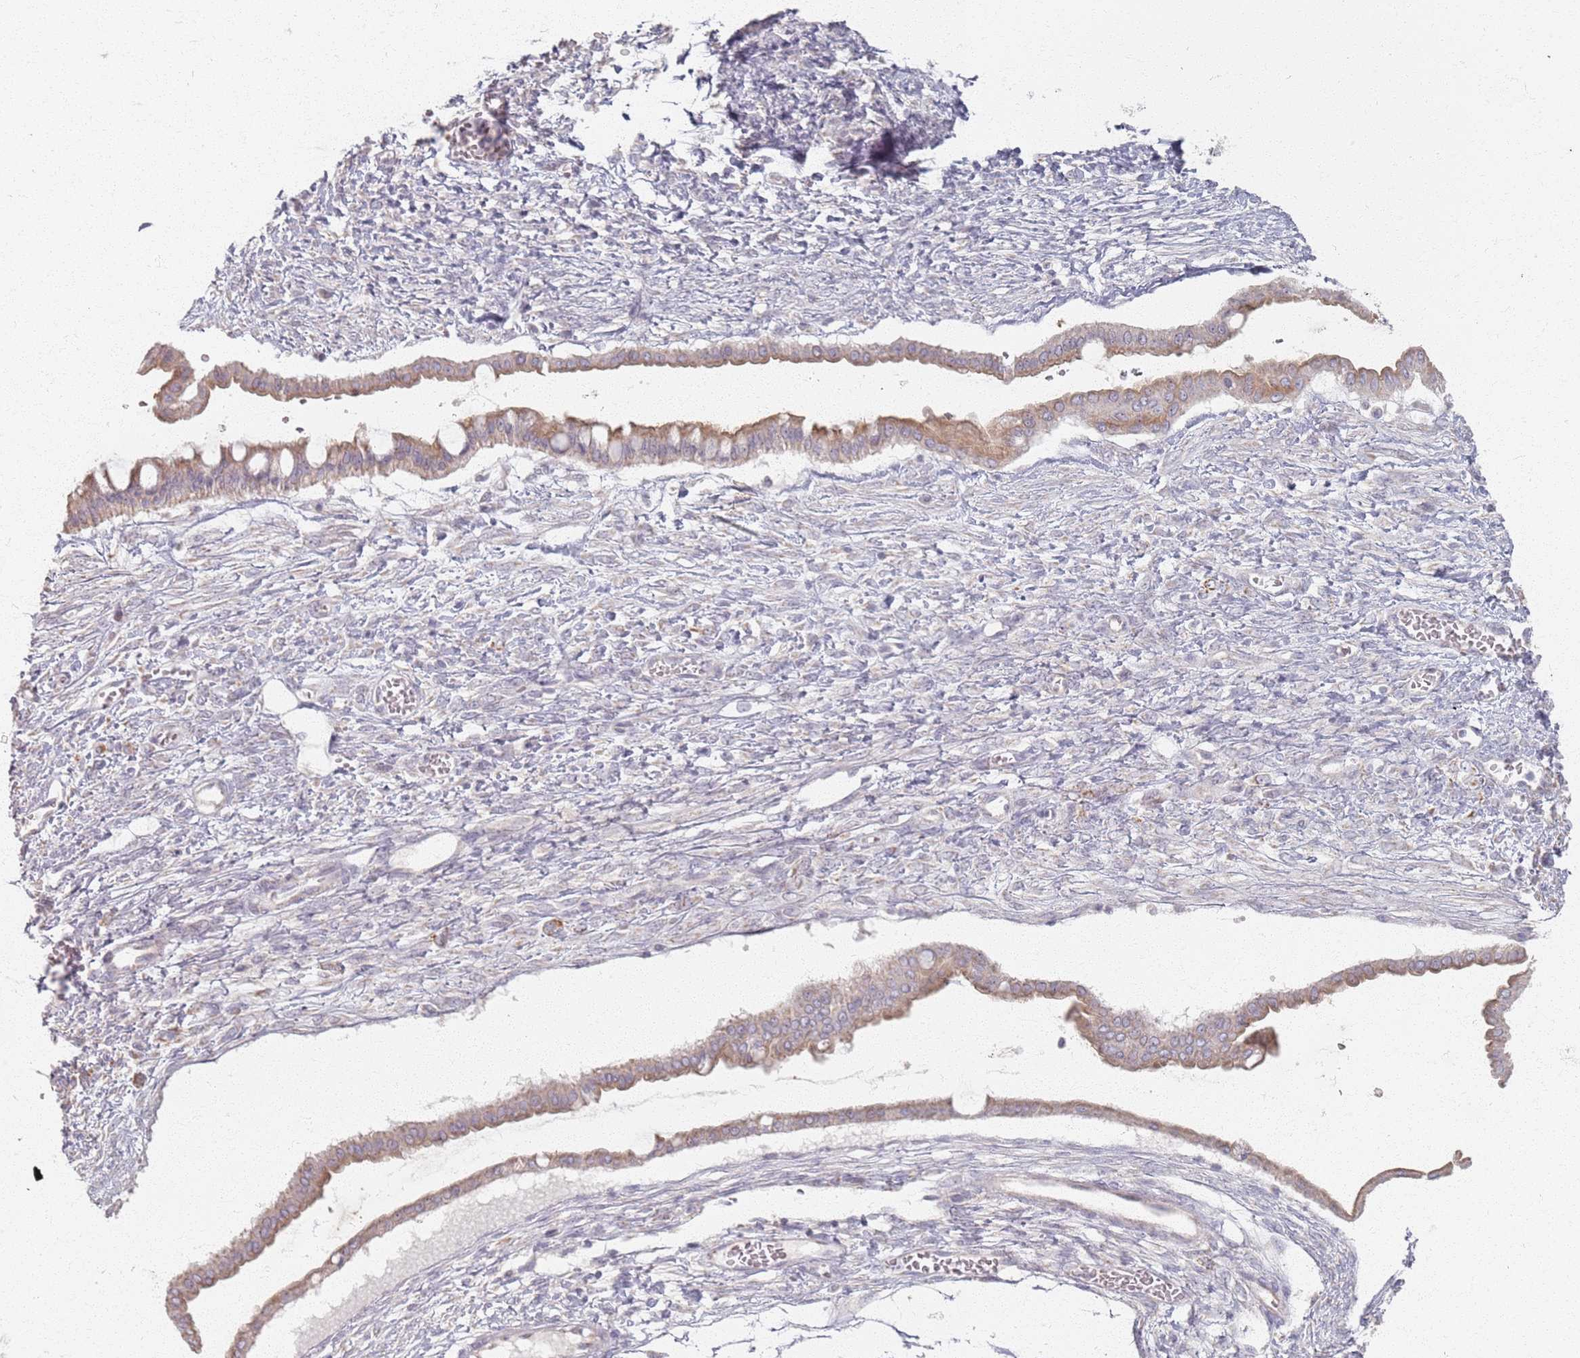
{"staining": {"intensity": "weak", "quantity": "25%-75%", "location": "cytoplasmic/membranous"}, "tissue": "ovarian cancer", "cell_type": "Tumor cells", "image_type": "cancer", "snomed": [{"axis": "morphology", "description": "Cystadenocarcinoma, mucinous, NOS"}, {"axis": "topography", "description": "Ovary"}], "caption": "Approximately 25%-75% of tumor cells in human ovarian cancer (mucinous cystadenocarcinoma) reveal weak cytoplasmic/membranous protein expression as visualized by brown immunohistochemical staining.", "gene": "PKD2L2", "patient": {"sex": "female", "age": 73}}